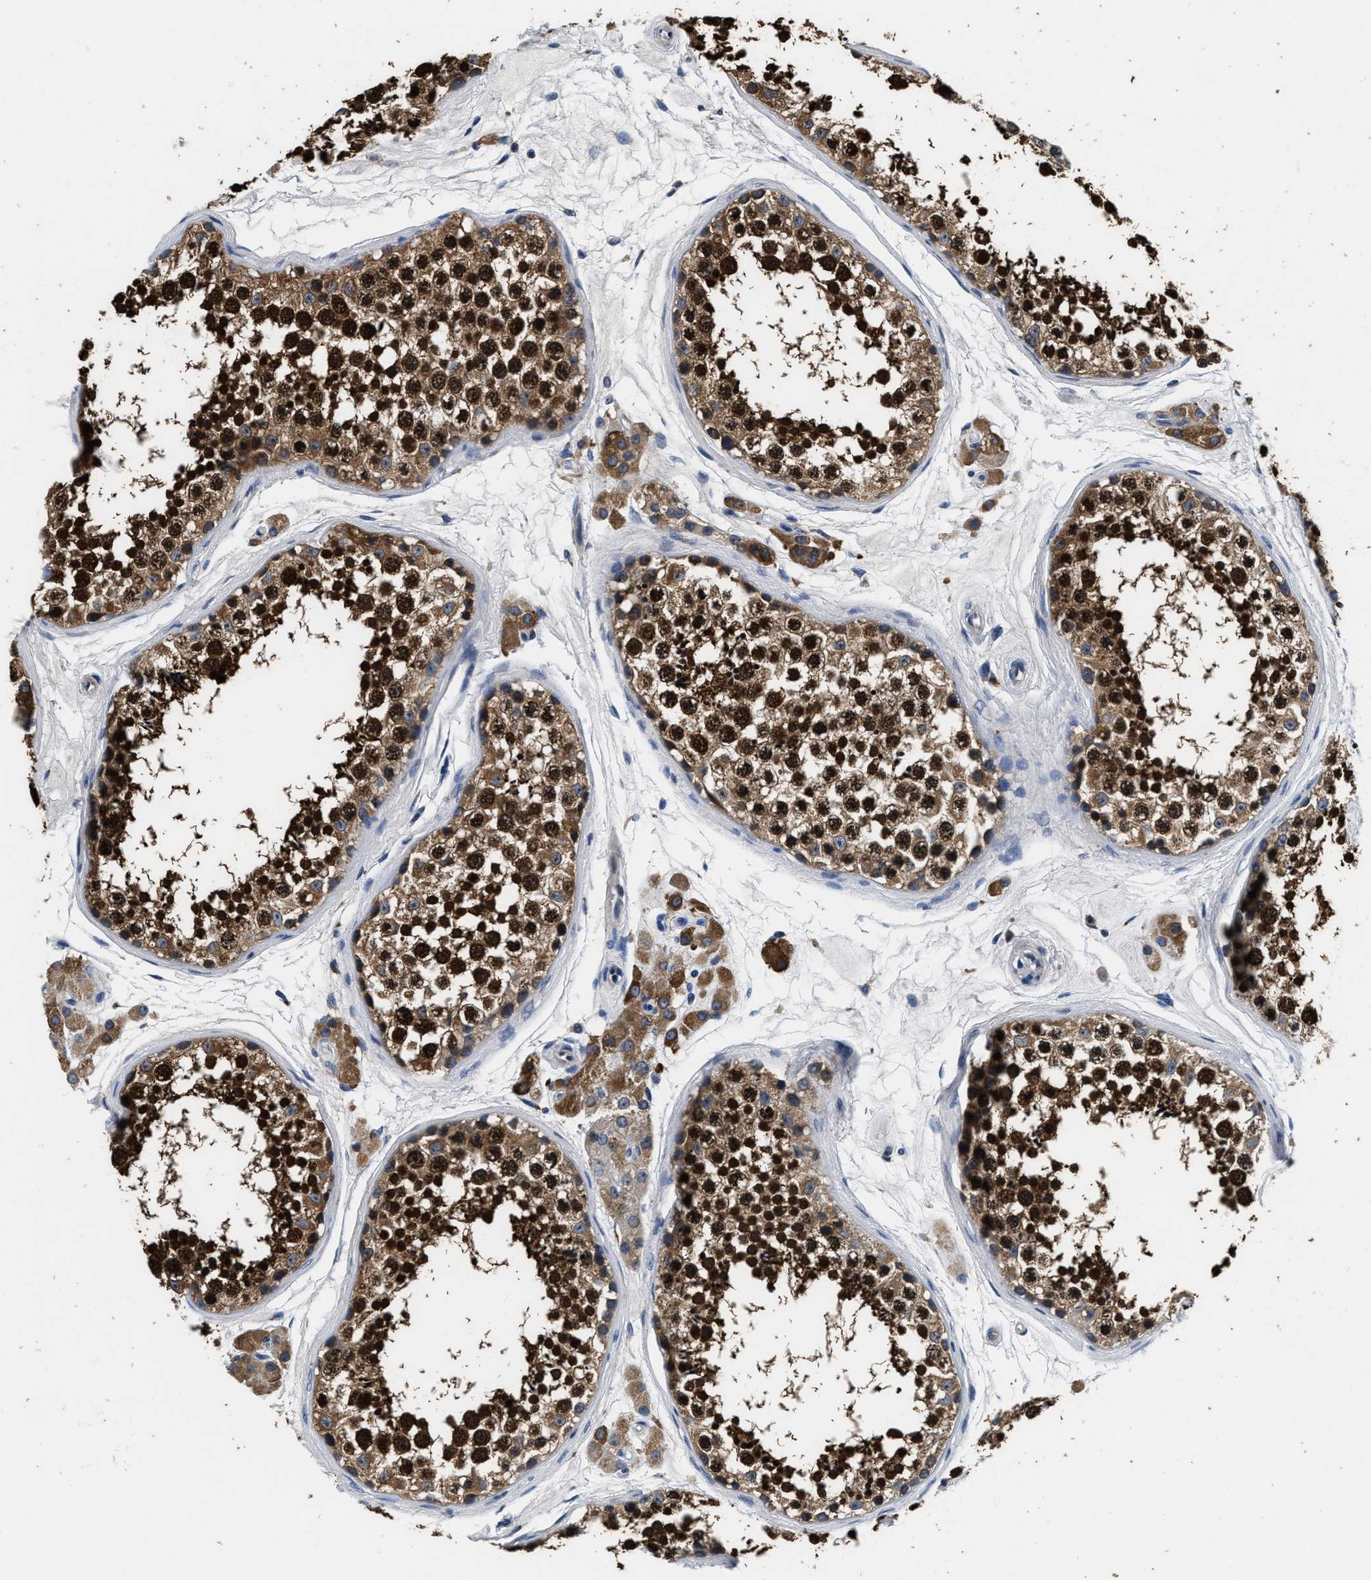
{"staining": {"intensity": "strong", "quantity": ">75%", "location": "cytoplasmic/membranous,nuclear"}, "tissue": "testis", "cell_type": "Cells in seminiferous ducts", "image_type": "normal", "snomed": [{"axis": "morphology", "description": "Normal tissue, NOS"}, {"axis": "topography", "description": "Testis"}], "caption": "Protein expression analysis of benign testis reveals strong cytoplasmic/membranous,nuclear expression in approximately >75% of cells in seminiferous ducts.", "gene": "ANKIB1", "patient": {"sex": "male", "age": 56}}